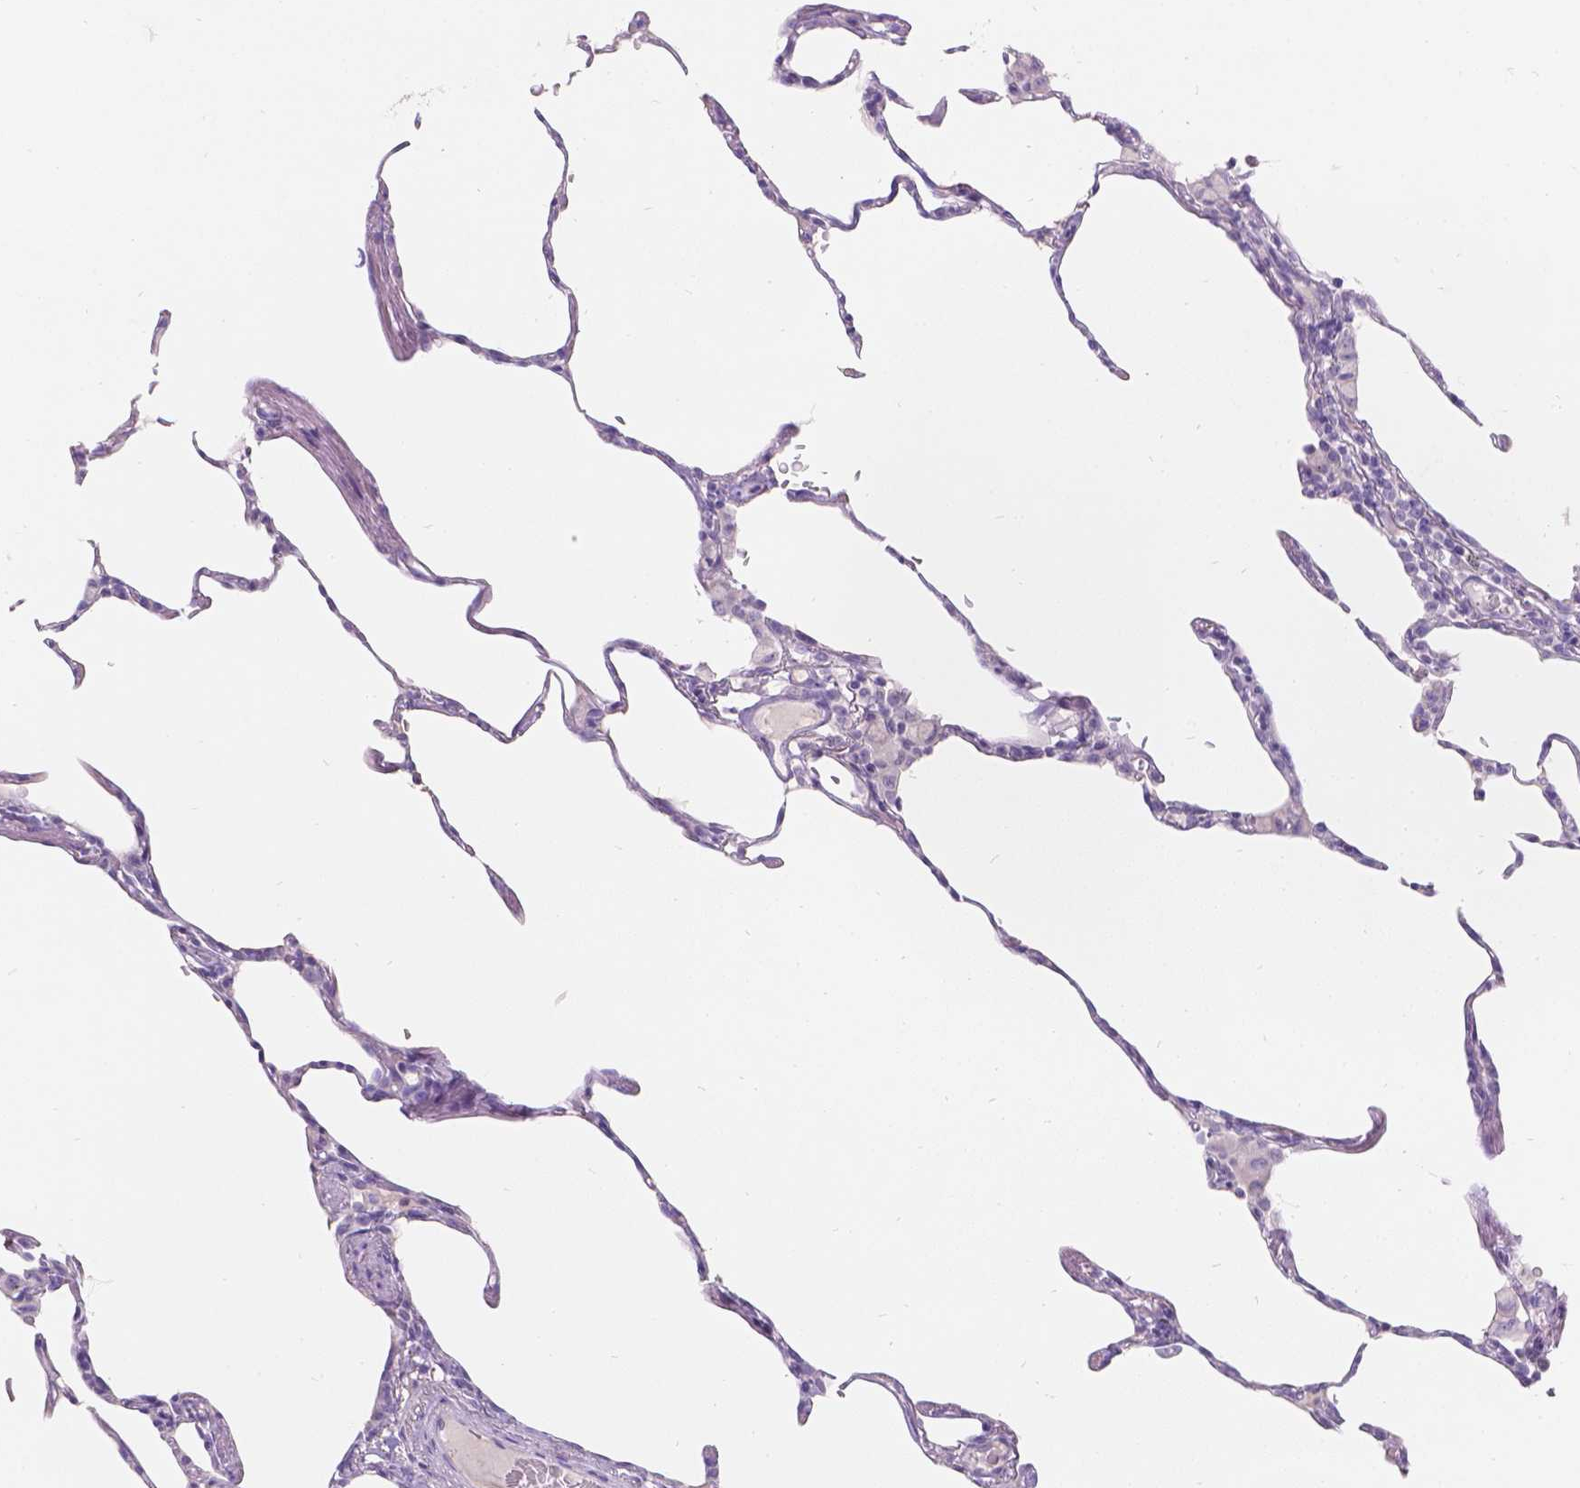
{"staining": {"intensity": "negative", "quantity": "none", "location": "none"}, "tissue": "lung", "cell_type": "Alveolar cells", "image_type": "normal", "snomed": [{"axis": "morphology", "description": "Normal tissue, NOS"}, {"axis": "topography", "description": "Lung"}], "caption": "The IHC histopathology image has no significant positivity in alveolar cells of lung. (DAB IHC, high magnification).", "gene": "HTN3", "patient": {"sex": "female", "age": 57}}